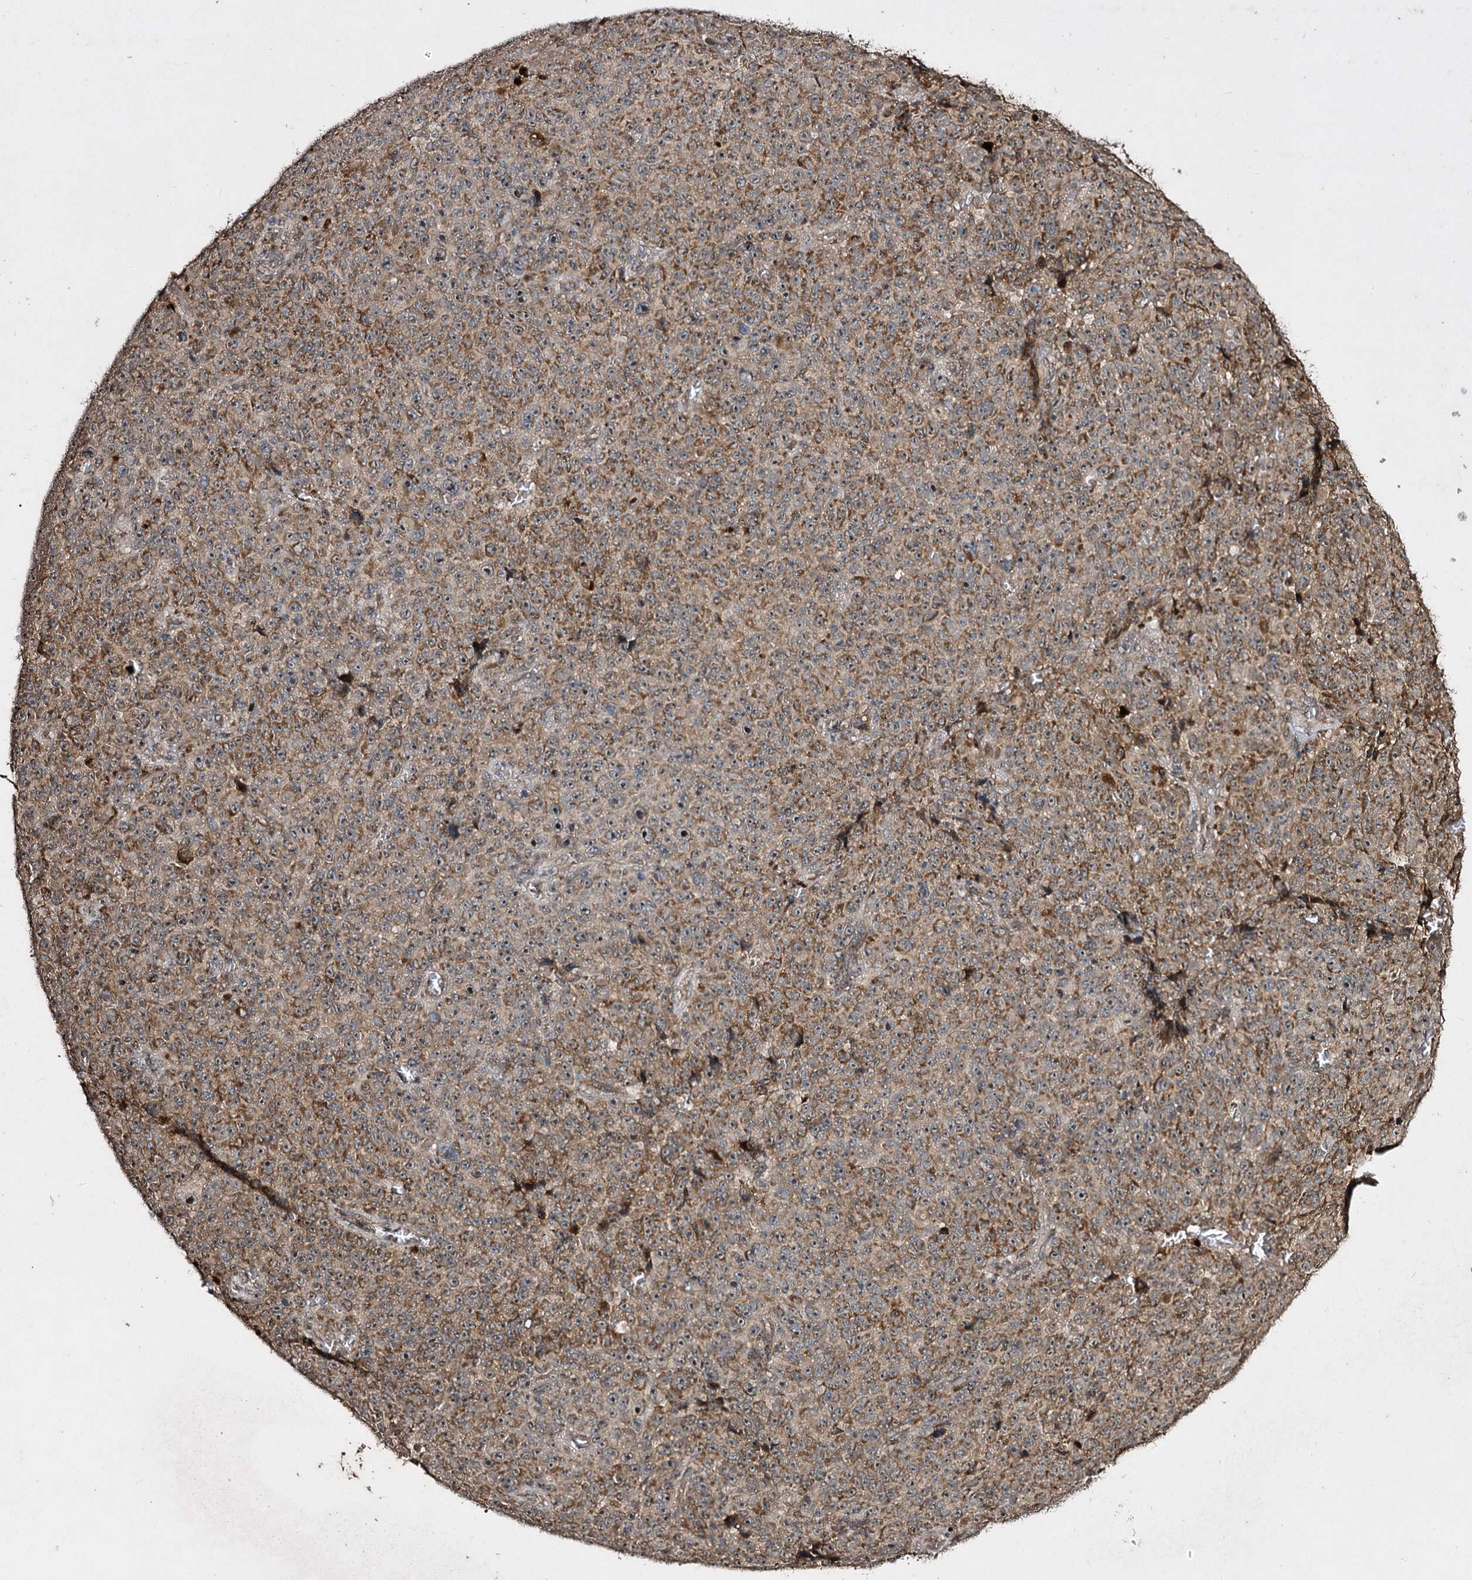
{"staining": {"intensity": "moderate", "quantity": ">75%", "location": "cytoplasmic/membranous"}, "tissue": "melanoma", "cell_type": "Tumor cells", "image_type": "cancer", "snomed": [{"axis": "morphology", "description": "Malignant melanoma, NOS"}, {"axis": "topography", "description": "Skin"}], "caption": "IHC staining of melanoma, which exhibits medium levels of moderate cytoplasmic/membranous expression in about >75% of tumor cells indicating moderate cytoplasmic/membranous protein staining. The staining was performed using DAB (3,3'-diaminobenzidine) (brown) for protein detection and nuclei were counterstained in hematoxylin (blue).", "gene": "CPNE8", "patient": {"sex": "female", "age": 82}}